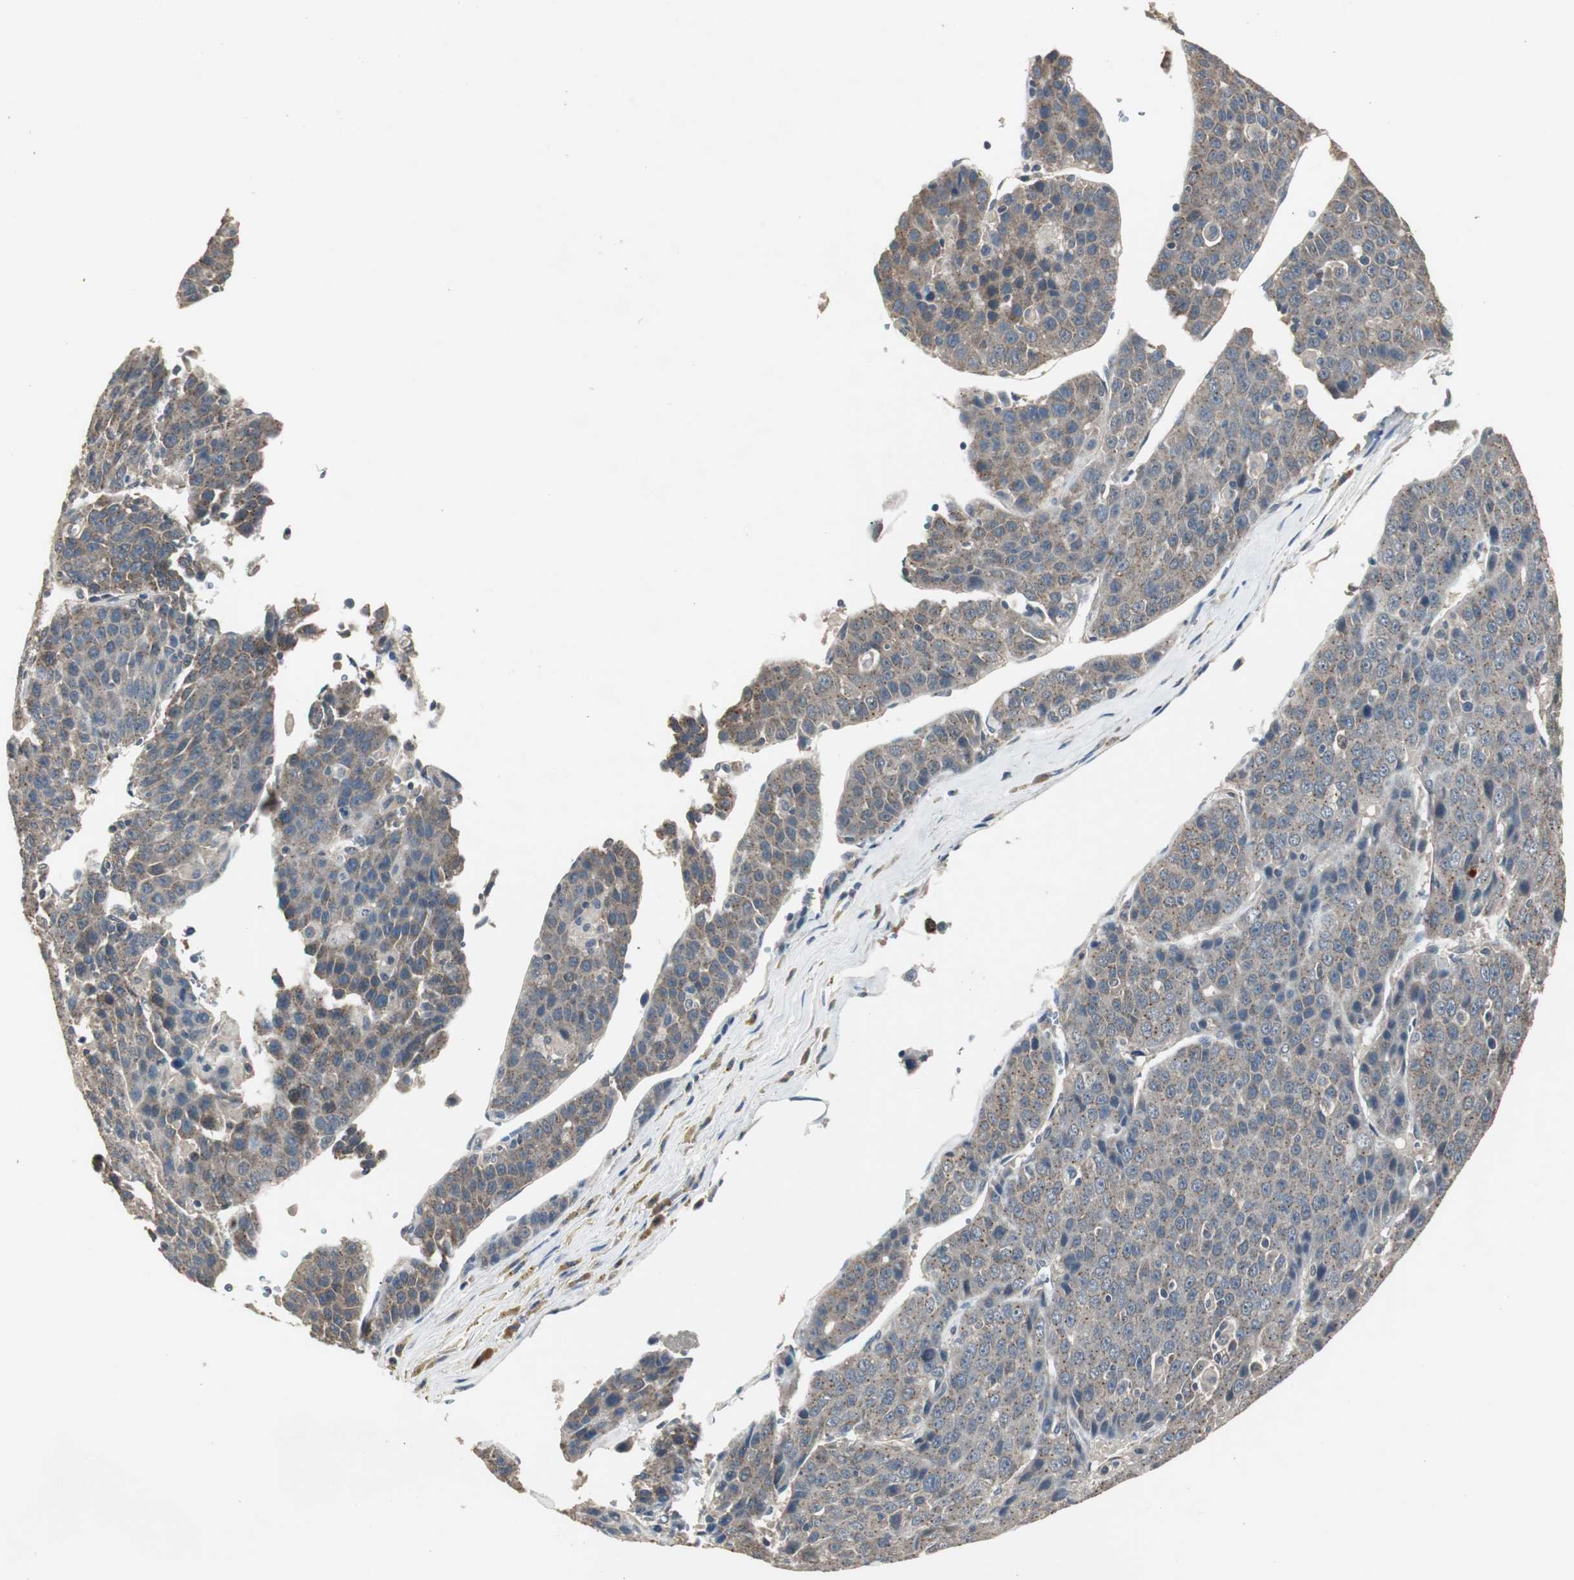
{"staining": {"intensity": "weak", "quantity": "25%-75%", "location": "cytoplasmic/membranous"}, "tissue": "liver cancer", "cell_type": "Tumor cells", "image_type": "cancer", "snomed": [{"axis": "morphology", "description": "Carcinoma, Hepatocellular, NOS"}, {"axis": "topography", "description": "Liver"}], "caption": "DAB immunohistochemical staining of human liver hepatocellular carcinoma shows weak cytoplasmic/membranous protein positivity in about 25%-75% of tumor cells.", "gene": "PTPRN2", "patient": {"sex": "female", "age": 53}}